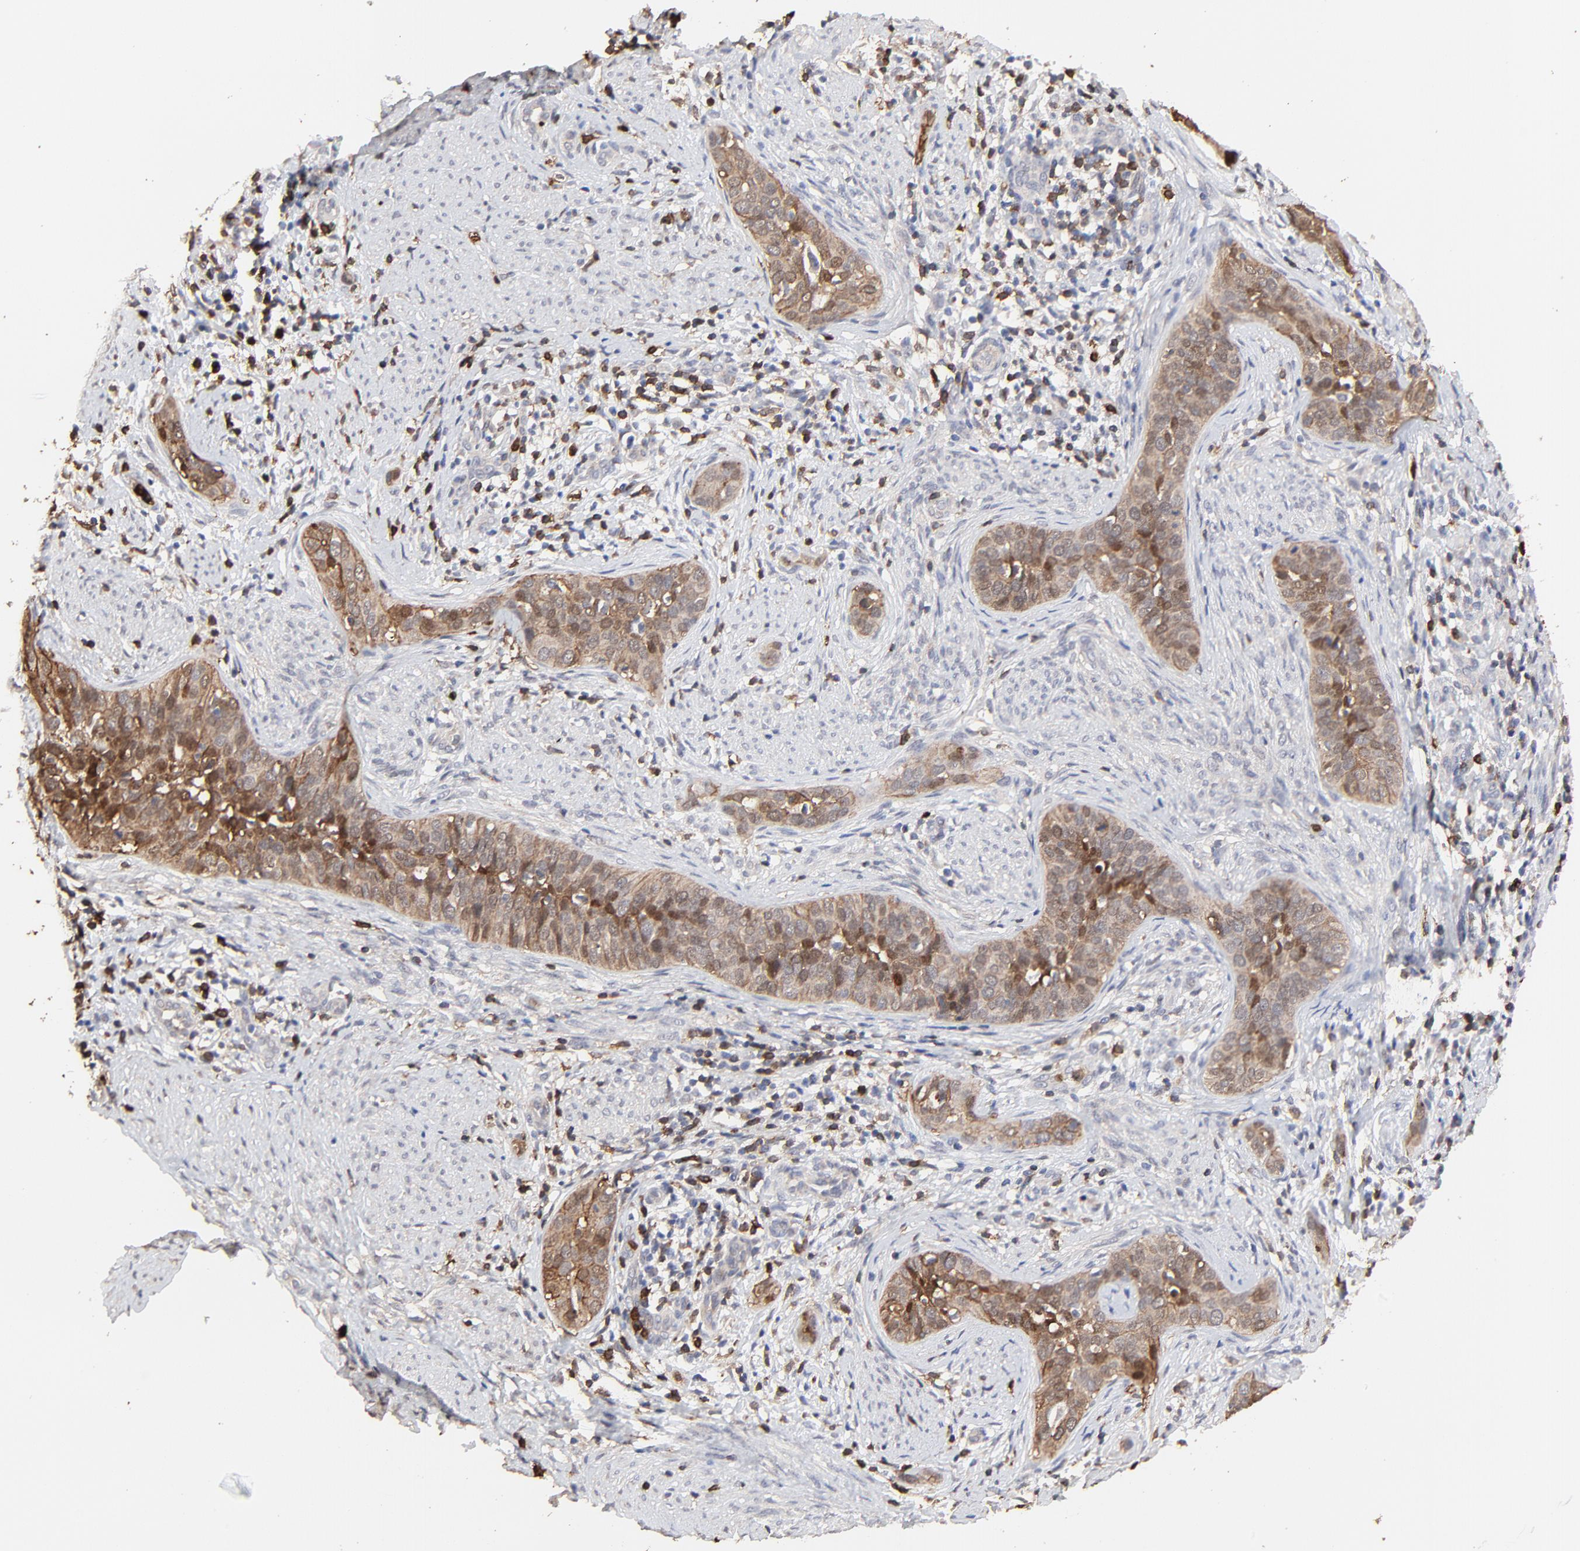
{"staining": {"intensity": "weak", "quantity": ">75%", "location": "cytoplasmic/membranous,nuclear"}, "tissue": "cervical cancer", "cell_type": "Tumor cells", "image_type": "cancer", "snomed": [{"axis": "morphology", "description": "Squamous cell carcinoma, NOS"}, {"axis": "topography", "description": "Cervix"}], "caption": "This histopathology image reveals IHC staining of cervical cancer, with low weak cytoplasmic/membranous and nuclear positivity in approximately >75% of tumor cells.", "gene": "SLC6A14", "patient": {"sex": "female", "age": 31}}